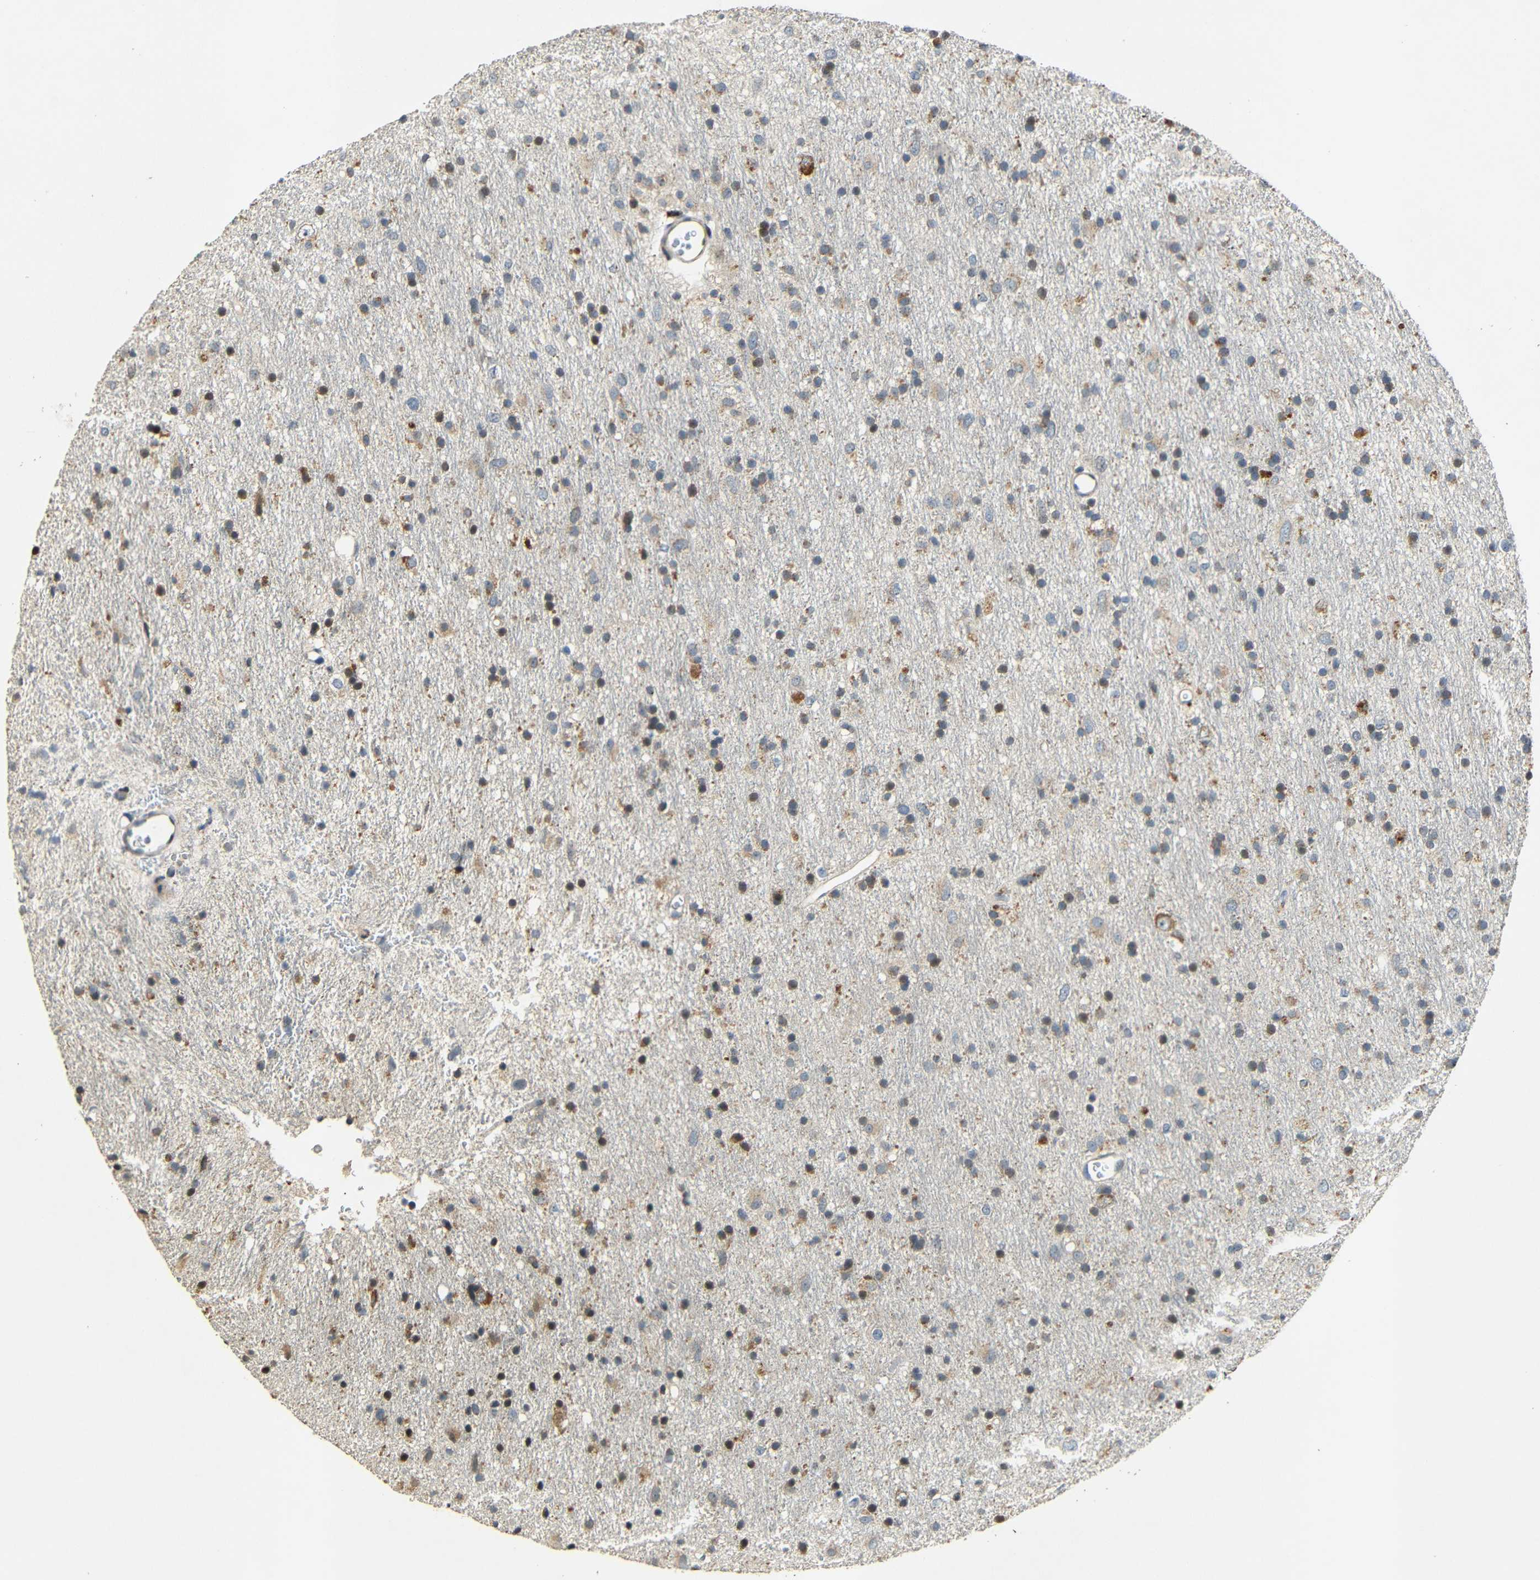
{"staining": {"intensity": "moderate", "quantity": "25%-75%", "location": "cytoplasmic/membranous"}, "tissue": "glioma", "cell_type": "Tumor cells", "image_type": "cancer", "snomed": [{"axis": "morphology", "description": "Glioma, malignant, Low grade"}, {"axis": "topography", "description": "Brain"}], "caption": "Approximately 25%-75% of tumor cells in human malignant low-grade glioma demonstrate moderate cytoplasmic/membranous protein expression as visualized by brown immunohistochemical staining.", "gene": "KAZALD1", "patient": {"sex": "male", "age": 77}}